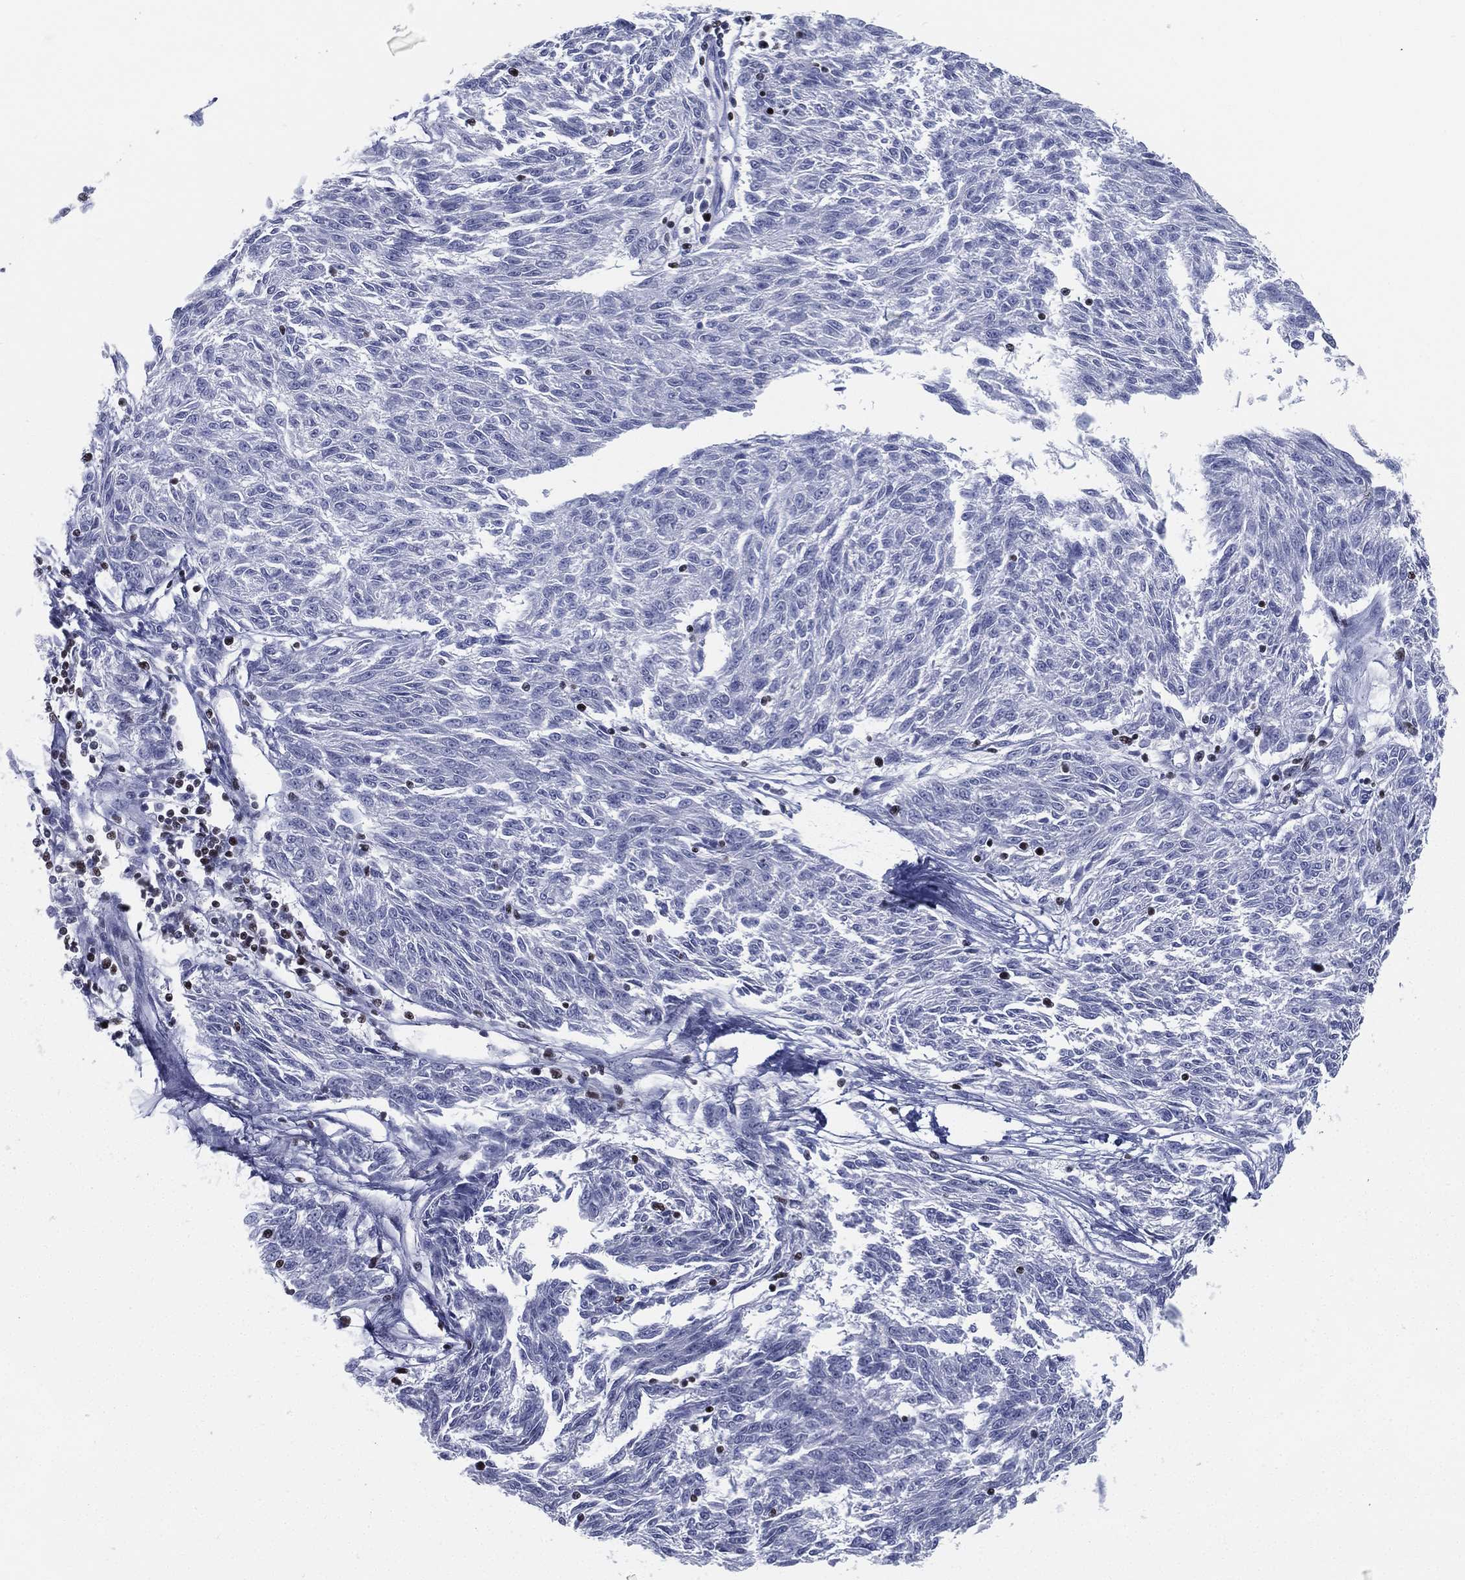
{"staining": {"intensity": "negative", "quantity": "none", "location": "none"}, "tissue": "melanoma", "cell_type": "Tumor cells", "image_type": "cancer", "snomed": [{"axis": "morphology", "description": "Malignant melanoma, NOS"}, {"axis": "topography", "description": "Skin"}], "caption": "DAB (3,3'-diaminobenzidine) immunohistochemical staining of malignant melanoma demonstrates no significant positivity in tumor cells.", "gene": "PYHIN1", "patient": {"sex": "female", "age": 72}}